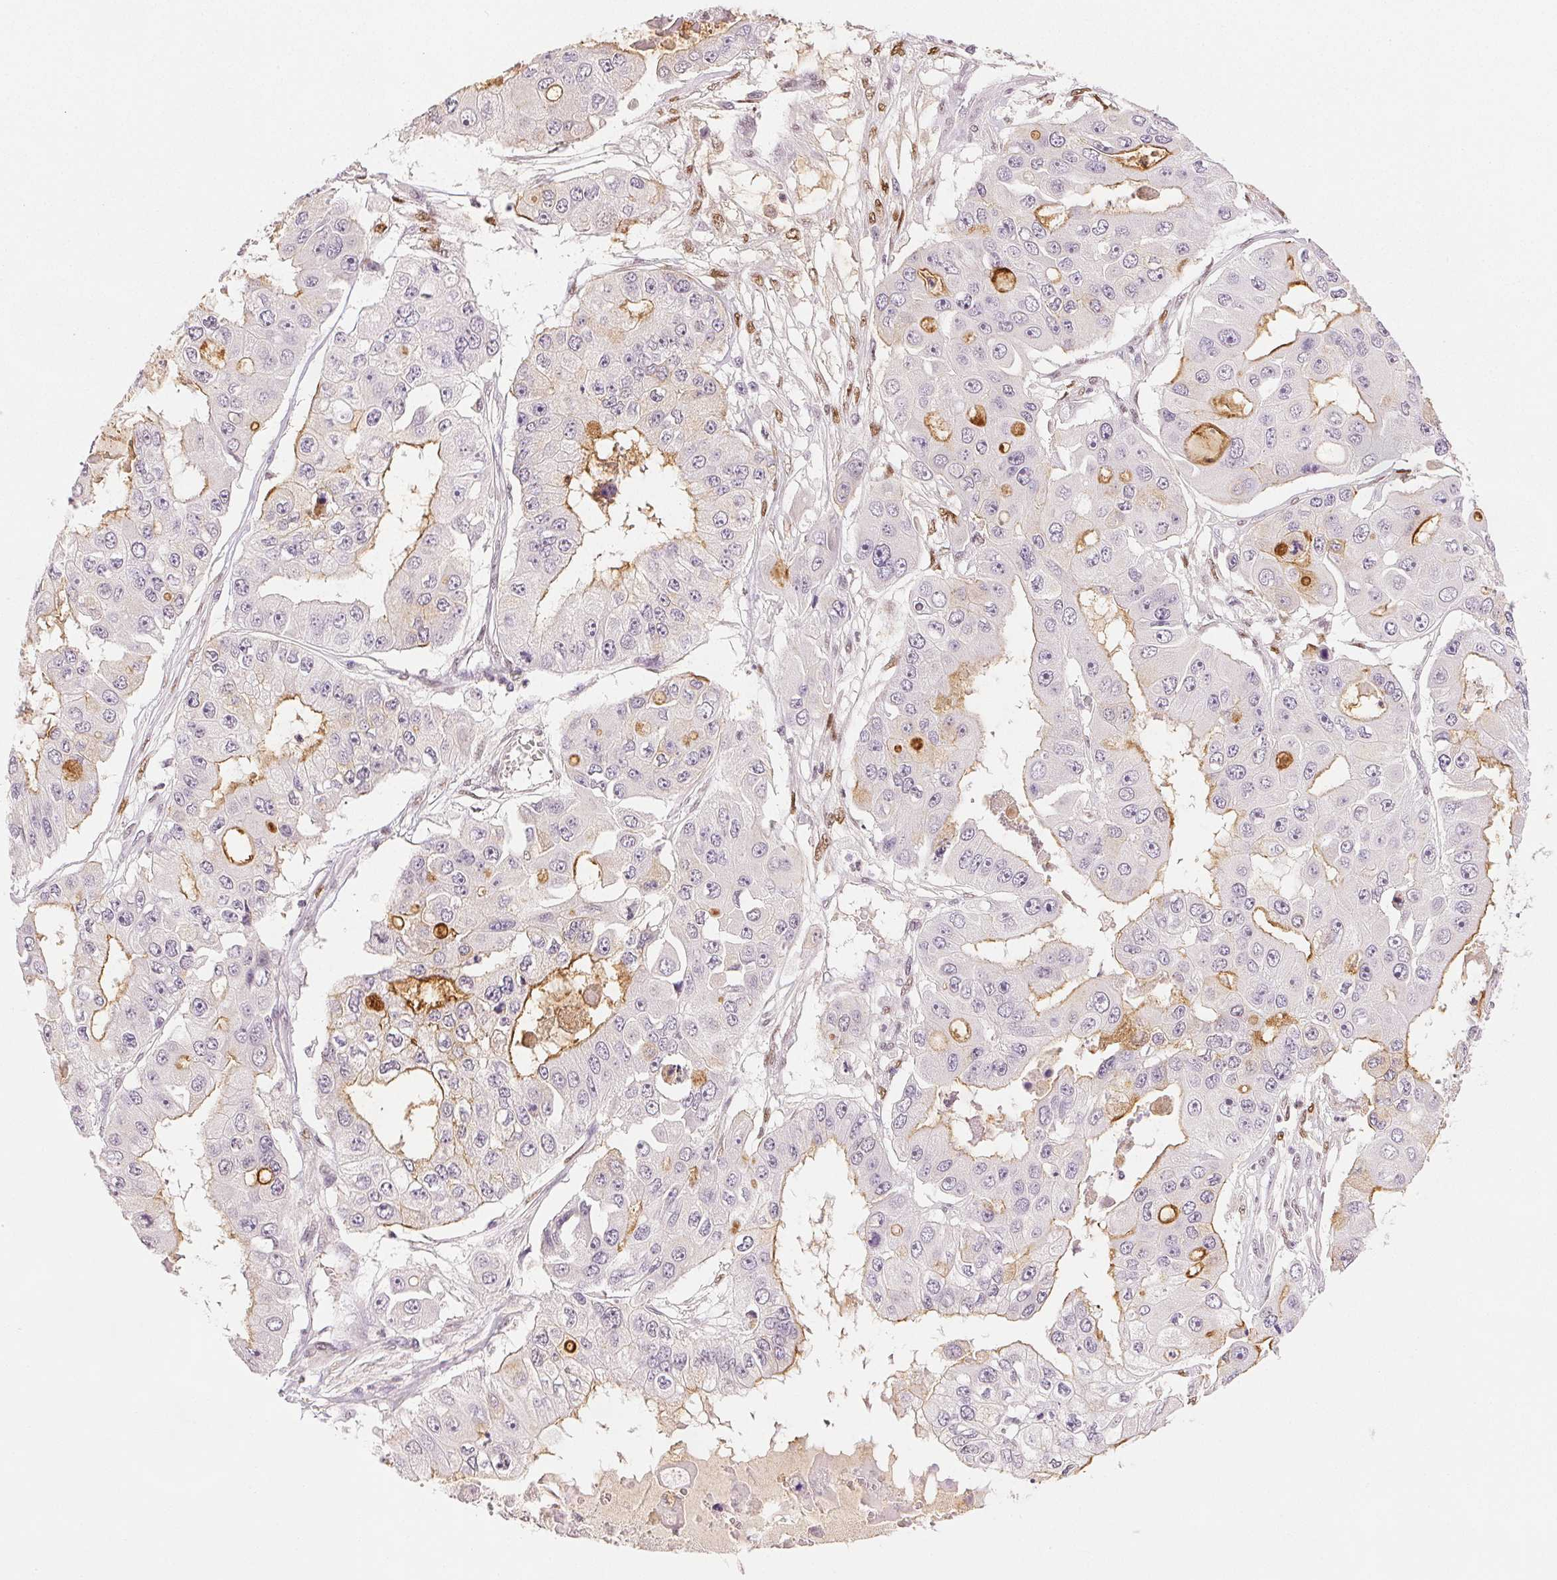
{"staining": {"intensity": "moderate", "quantity": "<25%", "location": "cytoplasmic/membranous"}, "tissue": "ovarian cancer", "cell_type": "Tumor cells", "image_type": "cancer", "snomed": [{"axis": "morphology", "description": "Cystadenocarcinoma, serous, NOS"}, {"axis": "topography", "description": "Ovary"}], "caption": "Immunohistochemical staining of human serous cystadenocarcinoma (ovarian) reveals low levels of moderate cytoplasmic/membranous protein staining in approximately <25% of tumor cells.", "gene": "RUNX2", "patient": {"sex": "female", "age": 56}}